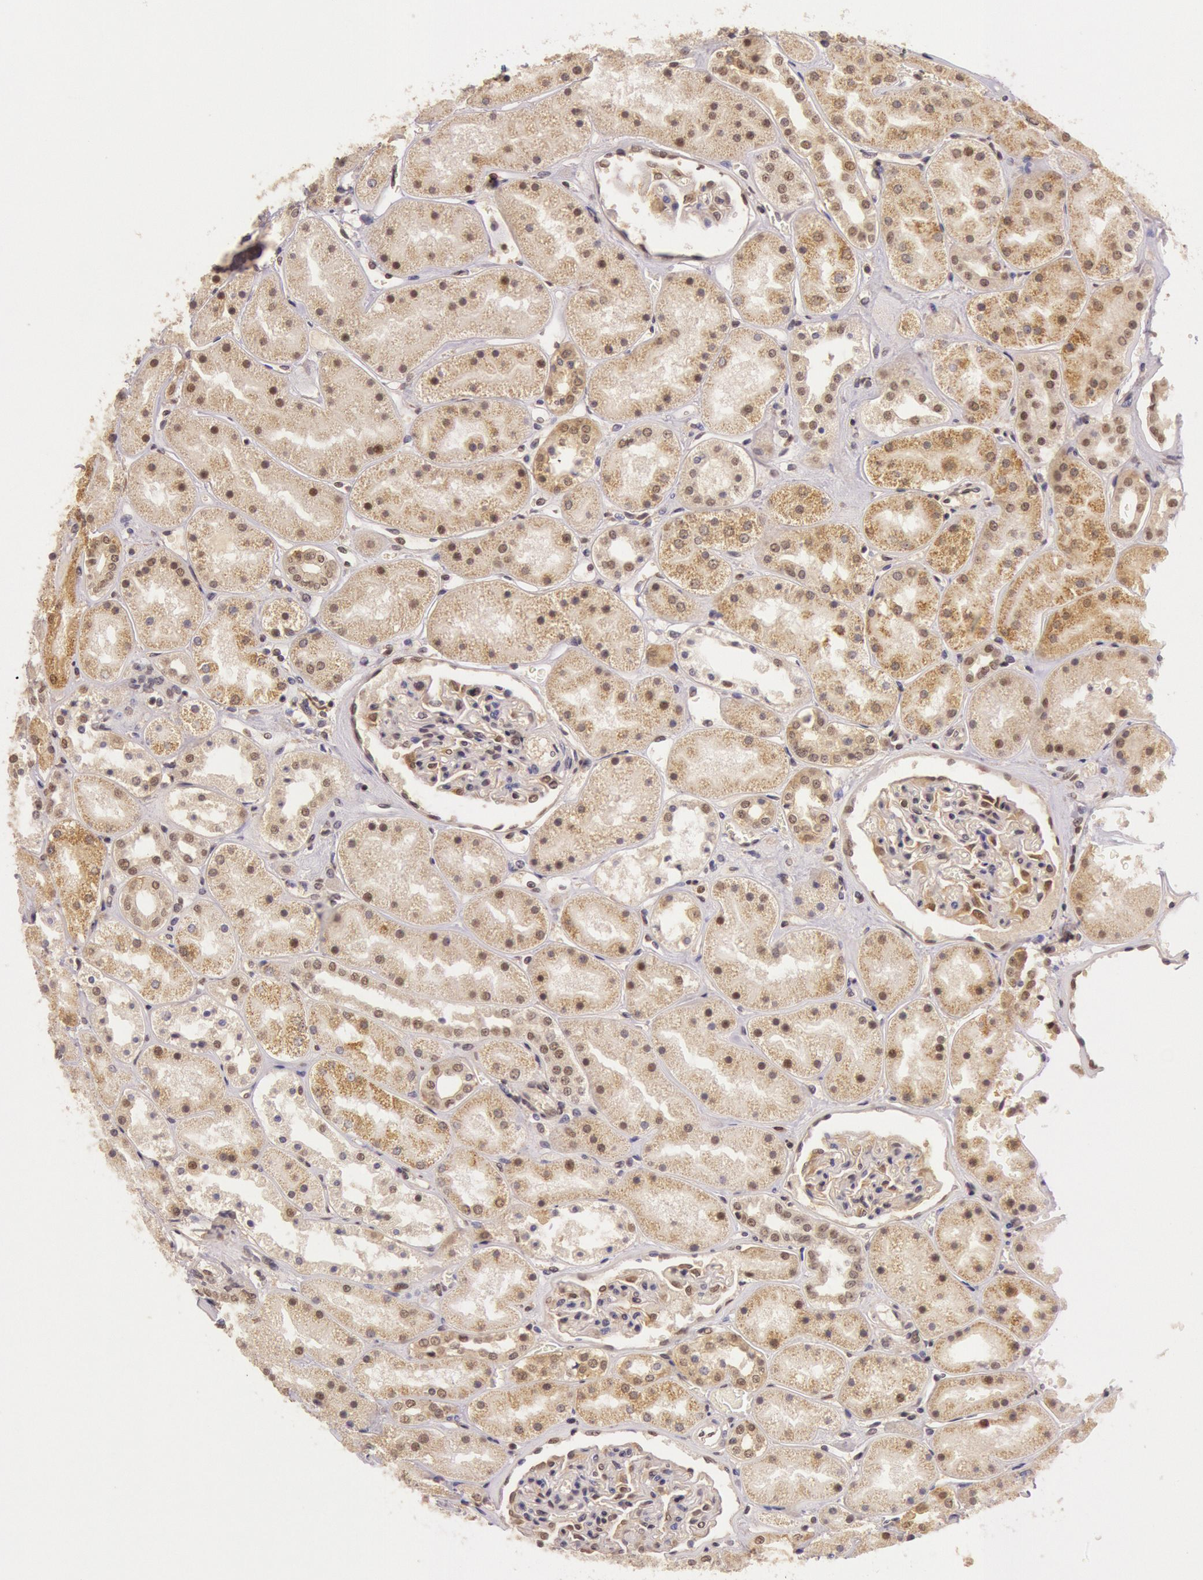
{"staining": {"intensity": "moderate", "quantity": "25%-75%", "location": "cytoplasmic/membranous,nuclear"}, "tissue": "kidney", "cell_type": "Cells in glomeruli", "image_type": "normal", "snomed": [{"axis": "morphology", "description": "Normal tissue, NOS"}, {"axis": "topography", "description": "Kidney"}], "caption": "Protein expression analysis of normal kidney exhibits moderate cytoplasmic/membranous,nuclear expression in approximately 25%-75% of cells in glomeruli. The staining was performed using DAB (3,3'-diaminobenzidine), with brown indicating positive protein expression. Nuclei are stained blue with hematoxylin.", "gene": "RTL10", "patient": {"sex": "male", "age": 28}}